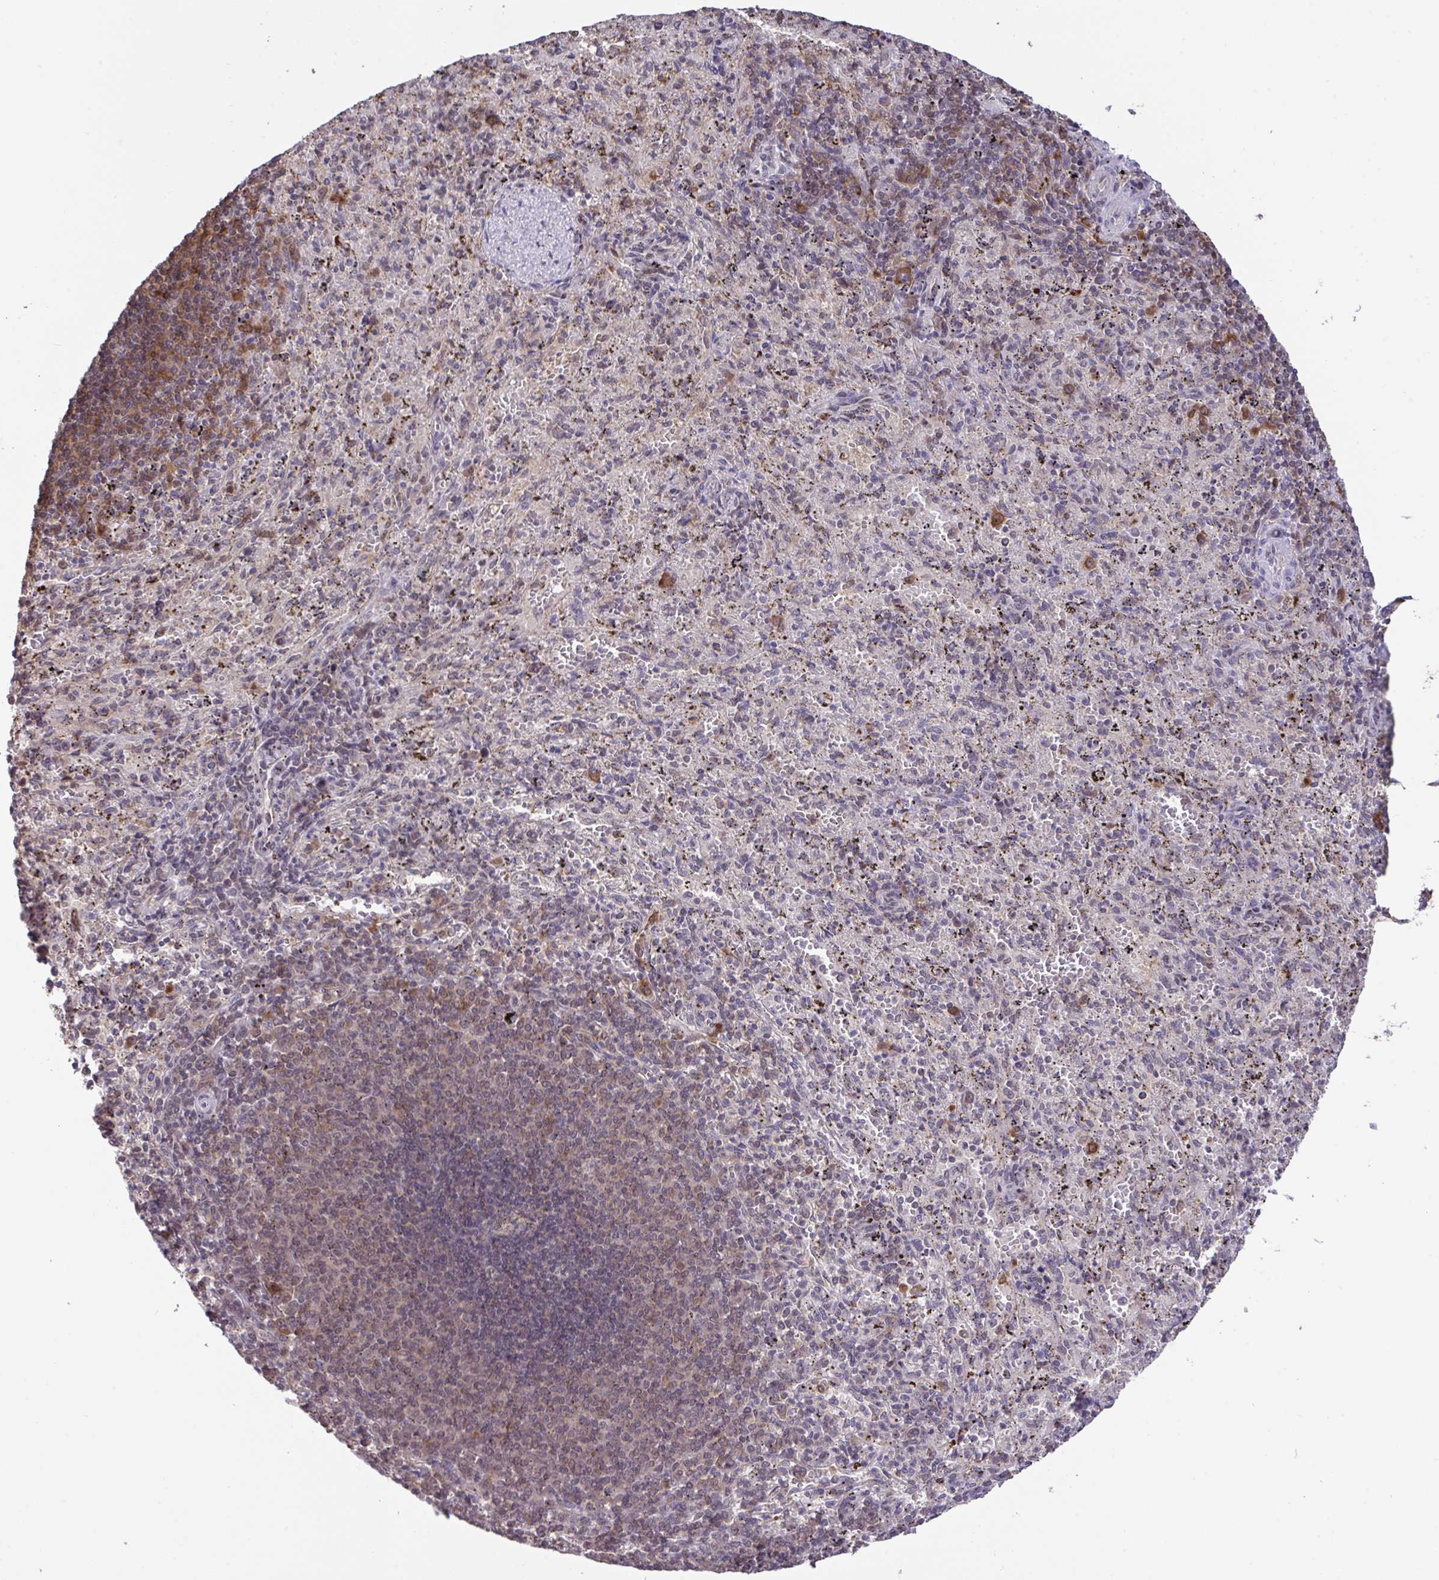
{"staining": {"intensity": "weak", "quantity": "<25%", "location": "cytoplasmic/membranous,nuclear"}, "tissue": "spleen", "cell_type": "Cells in red pulp", "image_type": "normal", "snomed": [{"axis": "morphology", "description": "Normal tissue, NOS"}, {"axis": "topography", "description": "Spleen"}], "caption": "A high-resolution image shows immunohistochemistry staining of unremarkable spleen, which demonstrates no significant positivity in cells in red pulp. (Immunohistochemistry (ihc), brightfield microscopy, high magnification).", "gene": "C12orf57", "patient": {"sex": "male", "age": 57}}